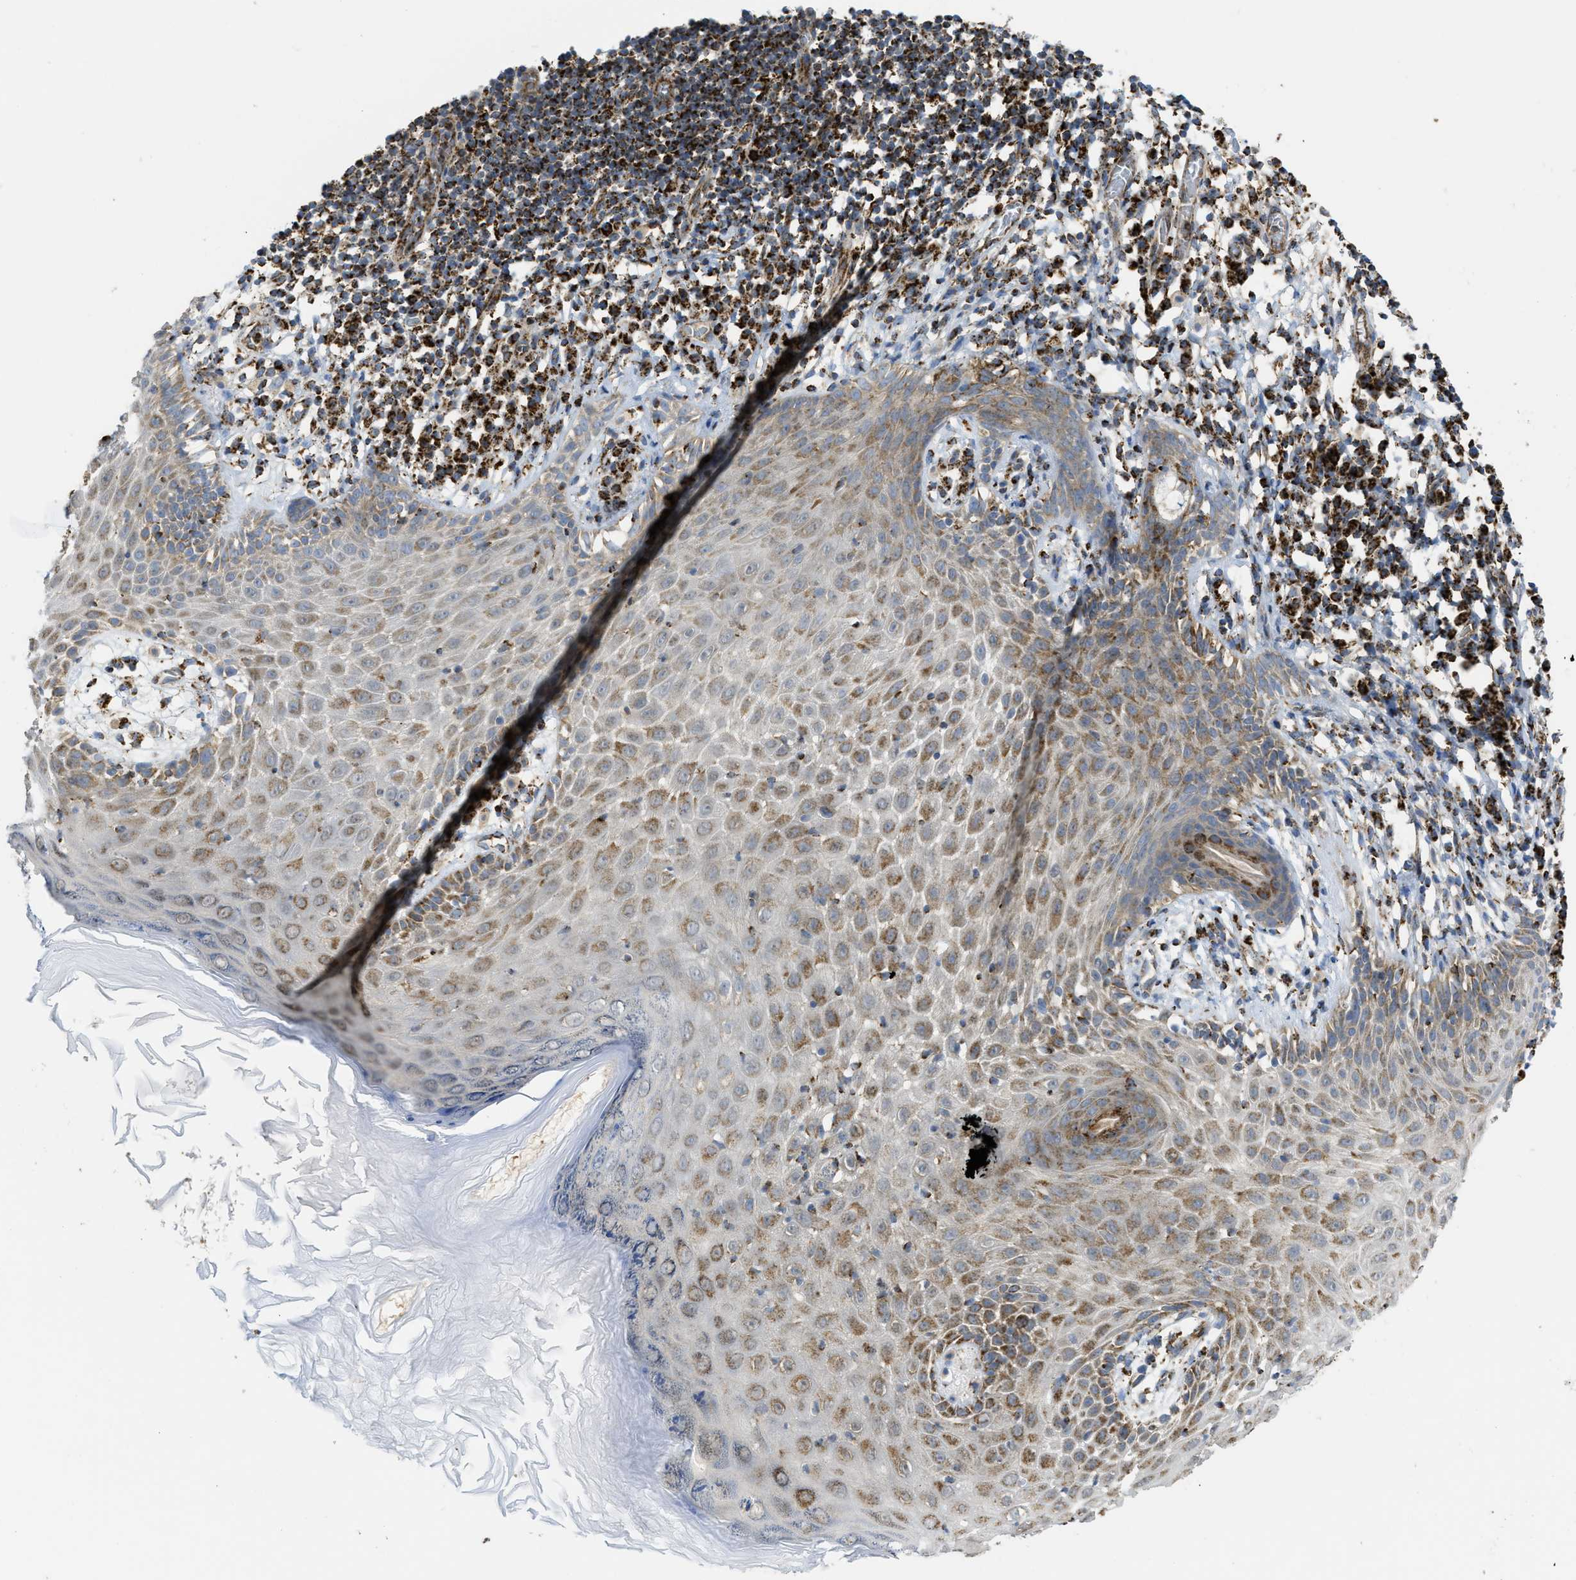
{"staining": {"intensity": "moderate", "quantity": ">75%", "location": "cytoplasmic/membranous"}, "tissue": "skin cancer", "cell_type": "Tumor cells", "image_type": "cancer", "snomed": [{"axis": "morphology", "description": "Basal cell carcinoma"}, {"axis": "topography", "description": "Skin"}], "caption": "This histopathology image exhibits skin cancer (basal cell carcinoma) stained with immunohistochemistry (IHC) to label a protein in brown. The cytoplasmic/membranous of tumor cells show moderate positivity for the protein. Nuclei are counter-stained blue.", "gene": "SQOR", "patient": {"sex": "male", "age": 85}}